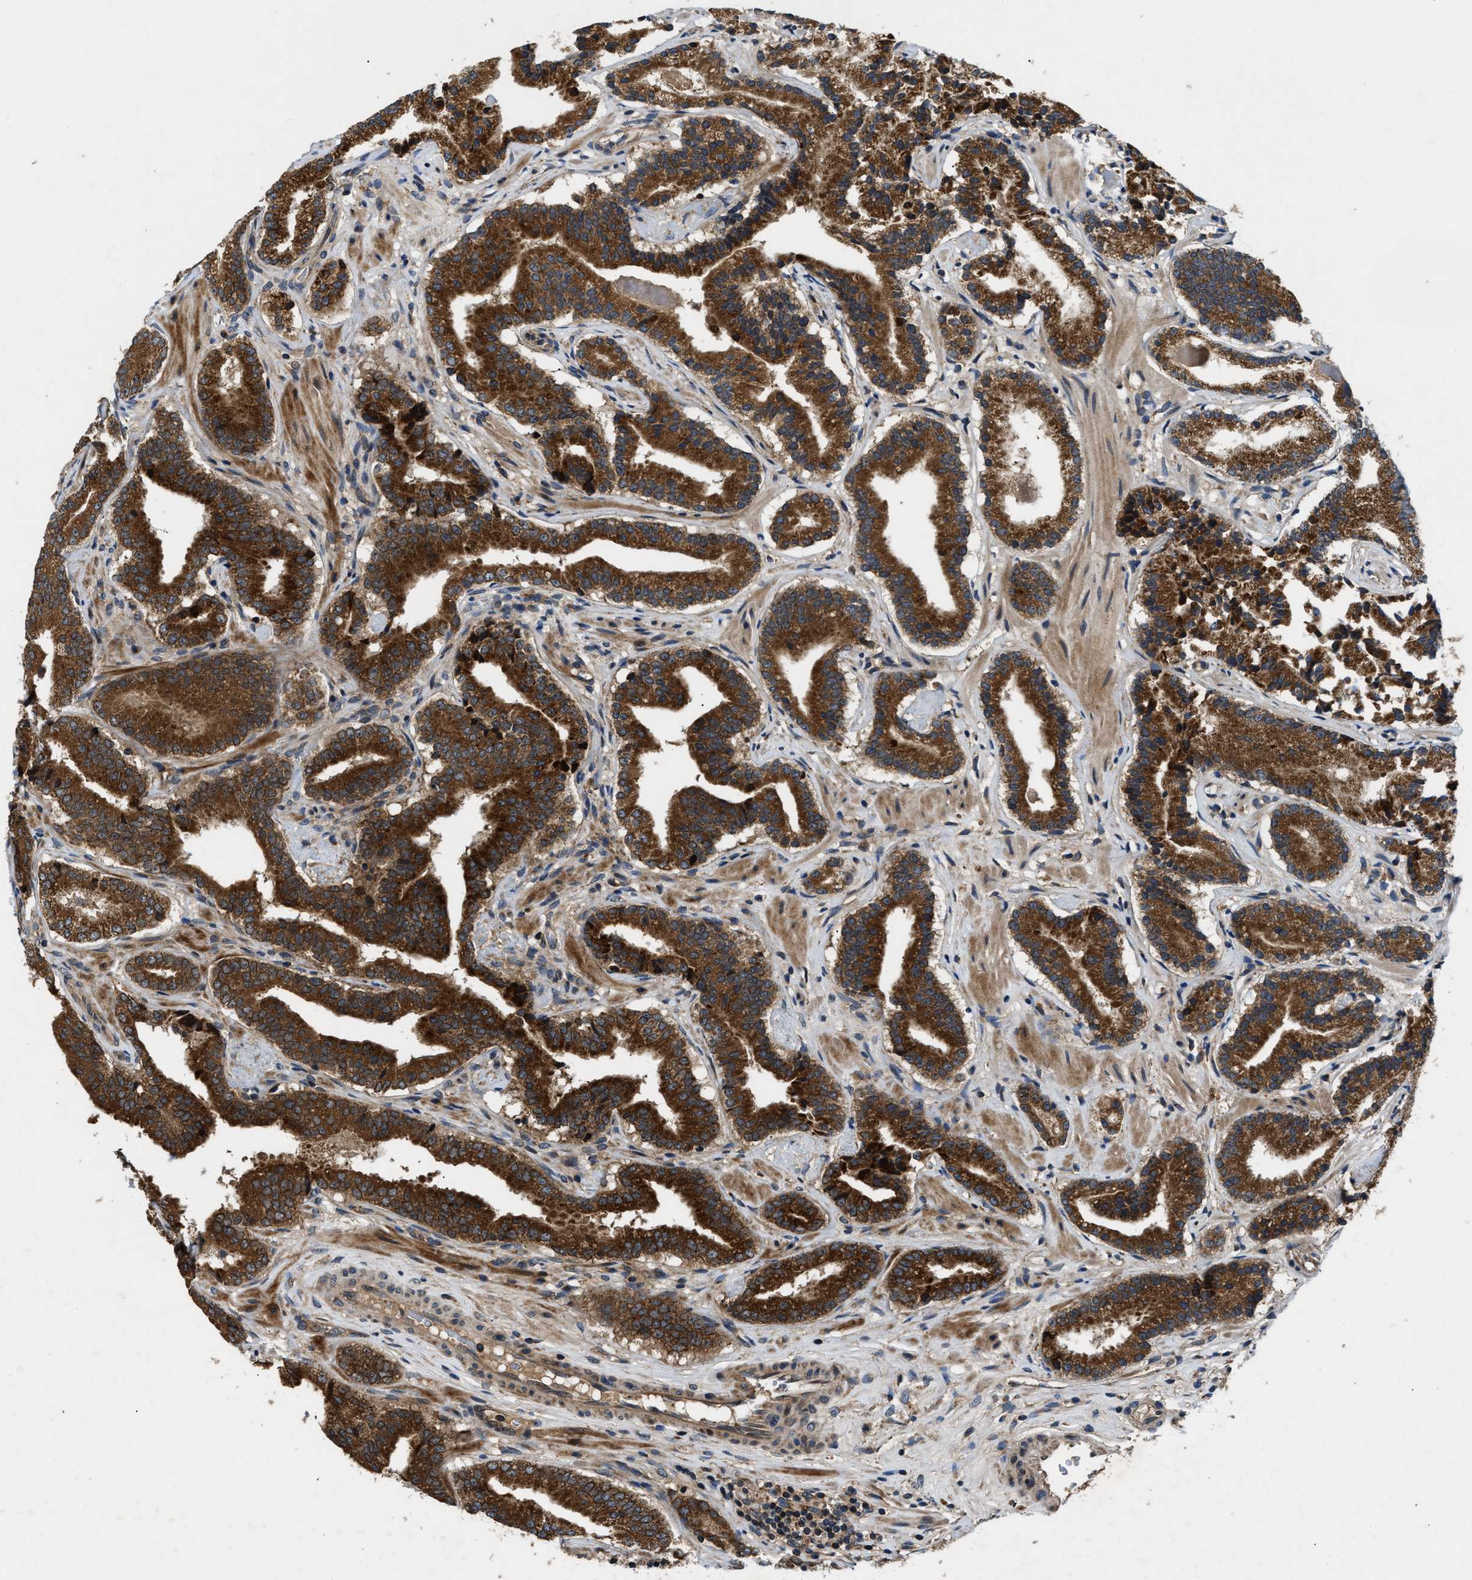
{"staining": {"intensity": "strong", "quantity": ">75%", "location": "cytoplasmic/membranous"}, "tissue": "prostate cancer", "cell_type": "Tumor cells", "image_type": "cancer", "snomed": [{"axis": "morphology", "description": "Adenocarcinoma, Low grade"}, {"axis": "topography", "description": "Prostate"}], "caption": "This image reveals immunohistochemistry (IHC) staining of human prostate cancer (adenocarcinoma (low-grade)), with high strong cytoplasmic/membranous staining in approximately >75% of tumor cells.", "gene": "PNPLA8", "patient": {"sex": "male", "age": 51}}